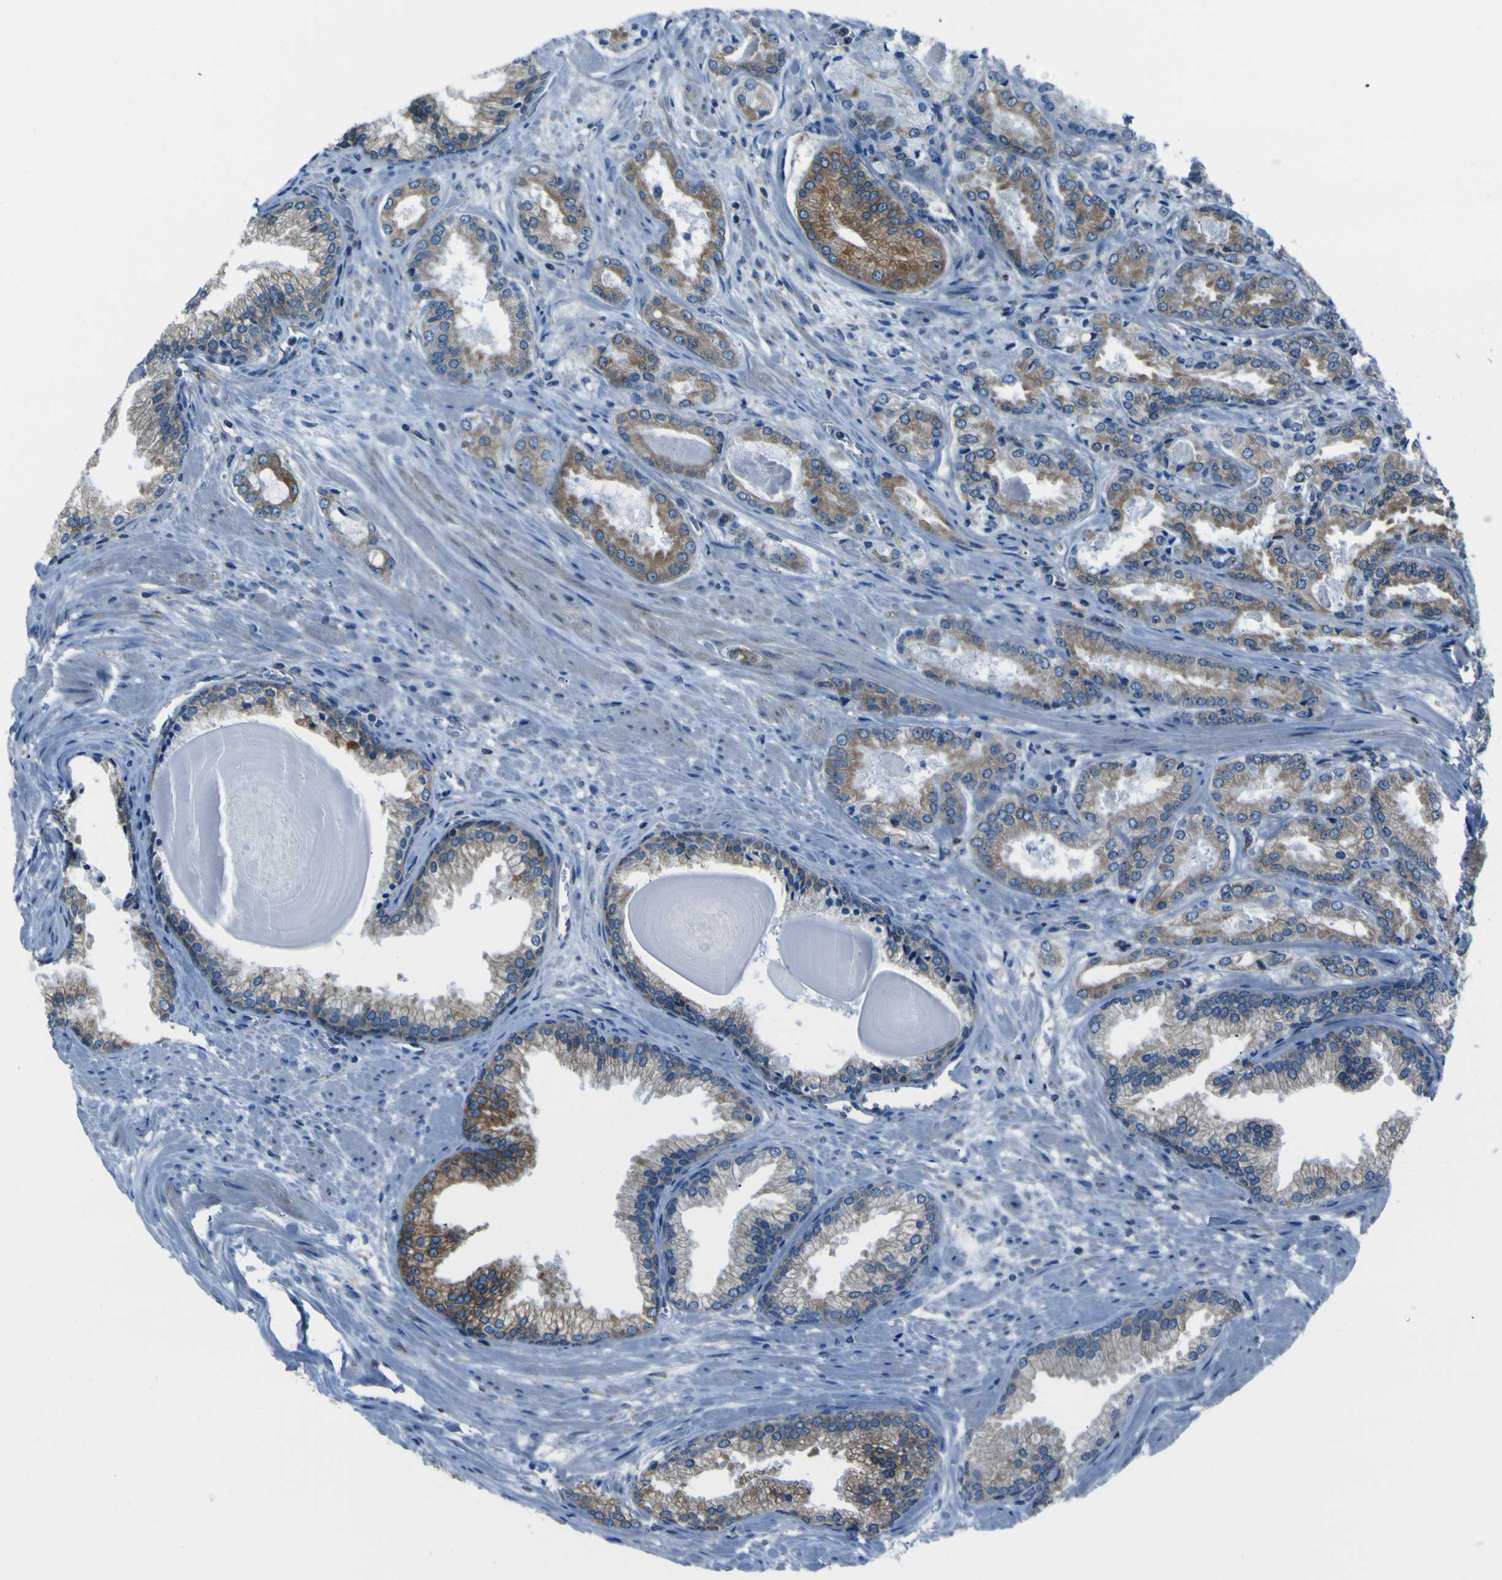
{"staining": {"intensity": "moderate", "quantity": ">75%", "location": "cytoplasmic/membranous"}, "tissue": "prostate cancer", "cell_type": "Tumor cells", "image_type": "cancer", "snomed": [{"axis": "morphology", "description": "Adenocarcinoma, Low grade"}, {"axis": "topography", "description": "Prostate"}], "caption": "Moderate cytoplasmic/membranous expression is appreciated in about >75% of tumor cells in prostate low-grade adenocarcinoma. (brown staining indicates protein expression, while blue staining denotes nuclei).", "gene": "STIM1", "patient": {"sex": "male", "age": 59}}